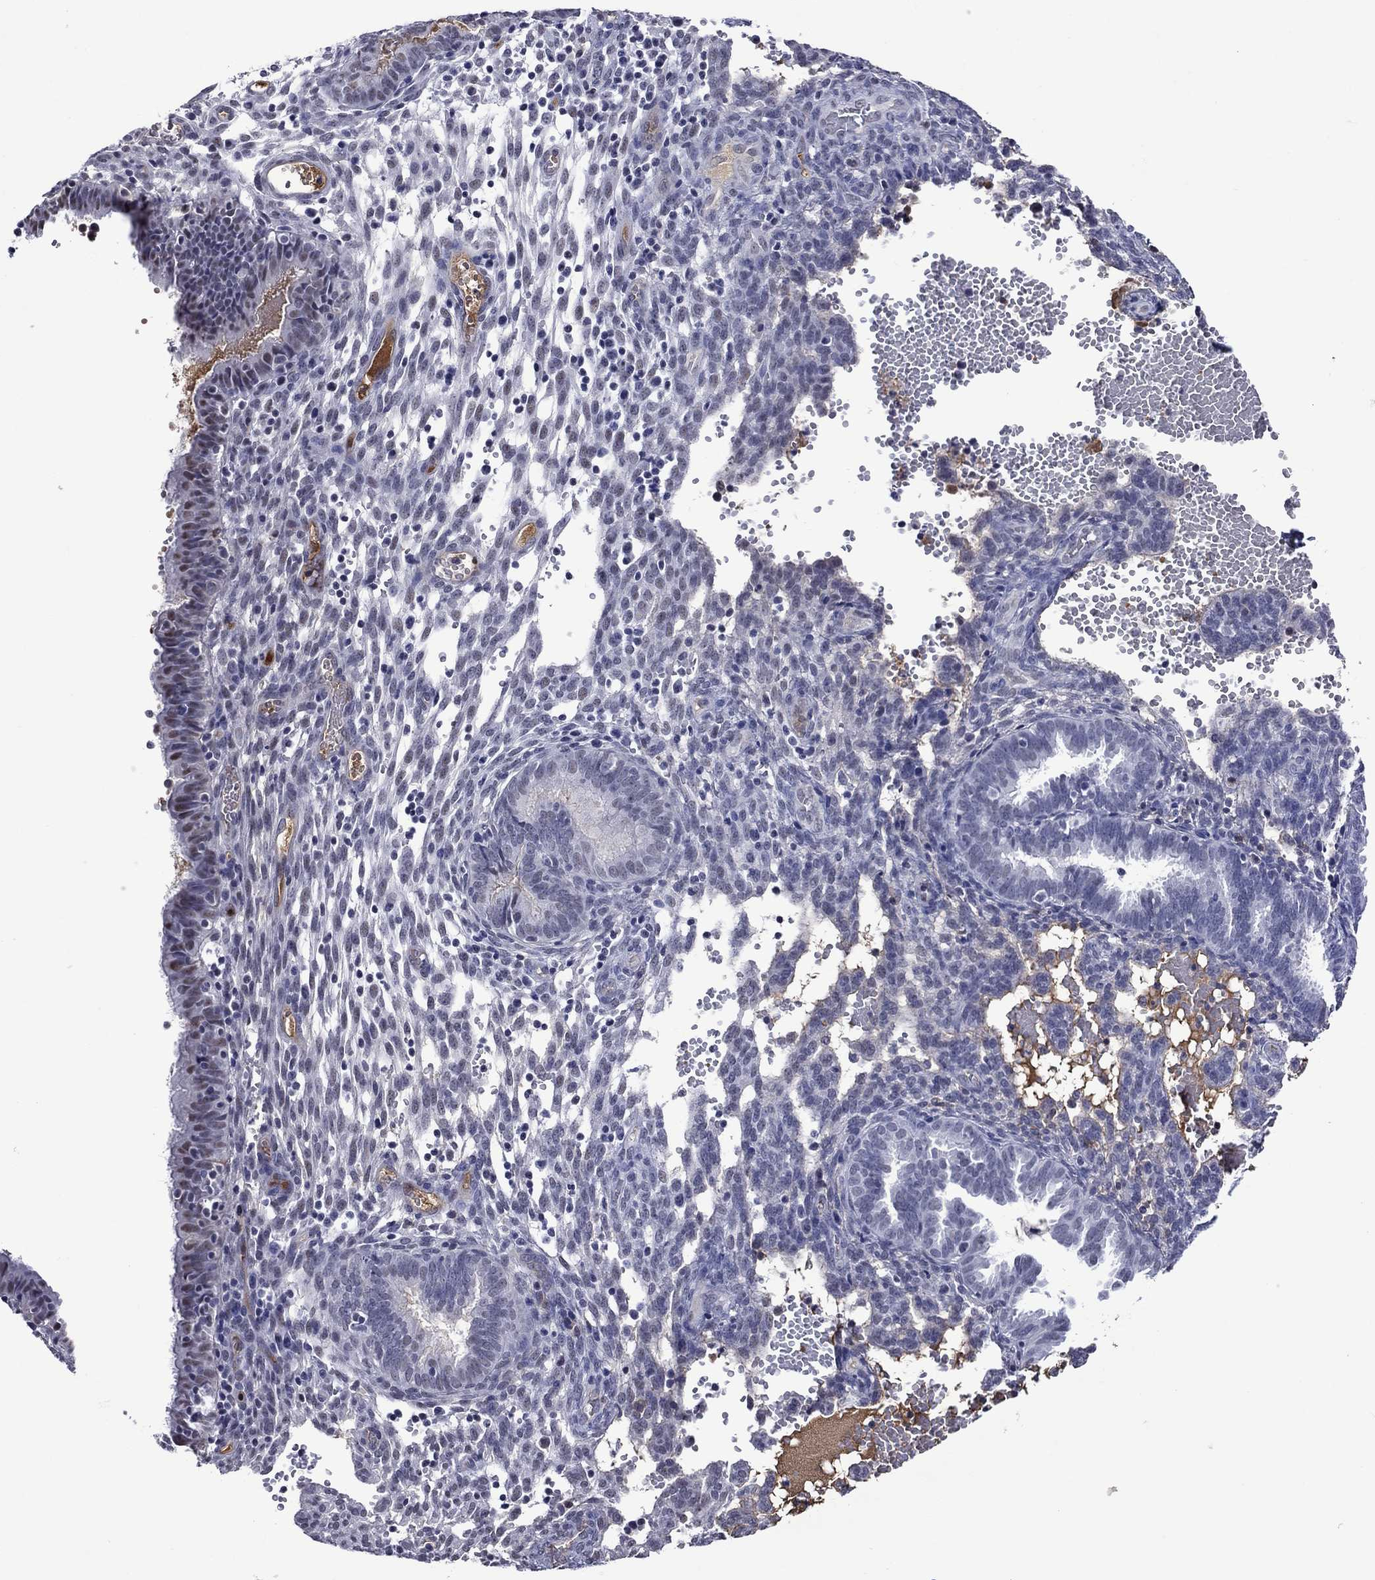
{"staining": {"intensity": "negative", "quantity": "none", "location": "none"}, "tissue": "endometrium", "cell_type": "Cells in endometrial stroma", "image_type": "normal", "snomed": [{"axis": "morphology", "description": "Normal tissue, NOS"}, {"axis": "topography", "description": "Endometrium"}], "caption": "Immunohistochemical staining of normal endometrium demonstrates no significant positivity in cells in endometrial stroma. (DAB immunohistochemistry (IHC) visualized using brightfield microscopy, high magnification).", "gene": "APOA2", "patient": {"sex": "female", "age": 42}}